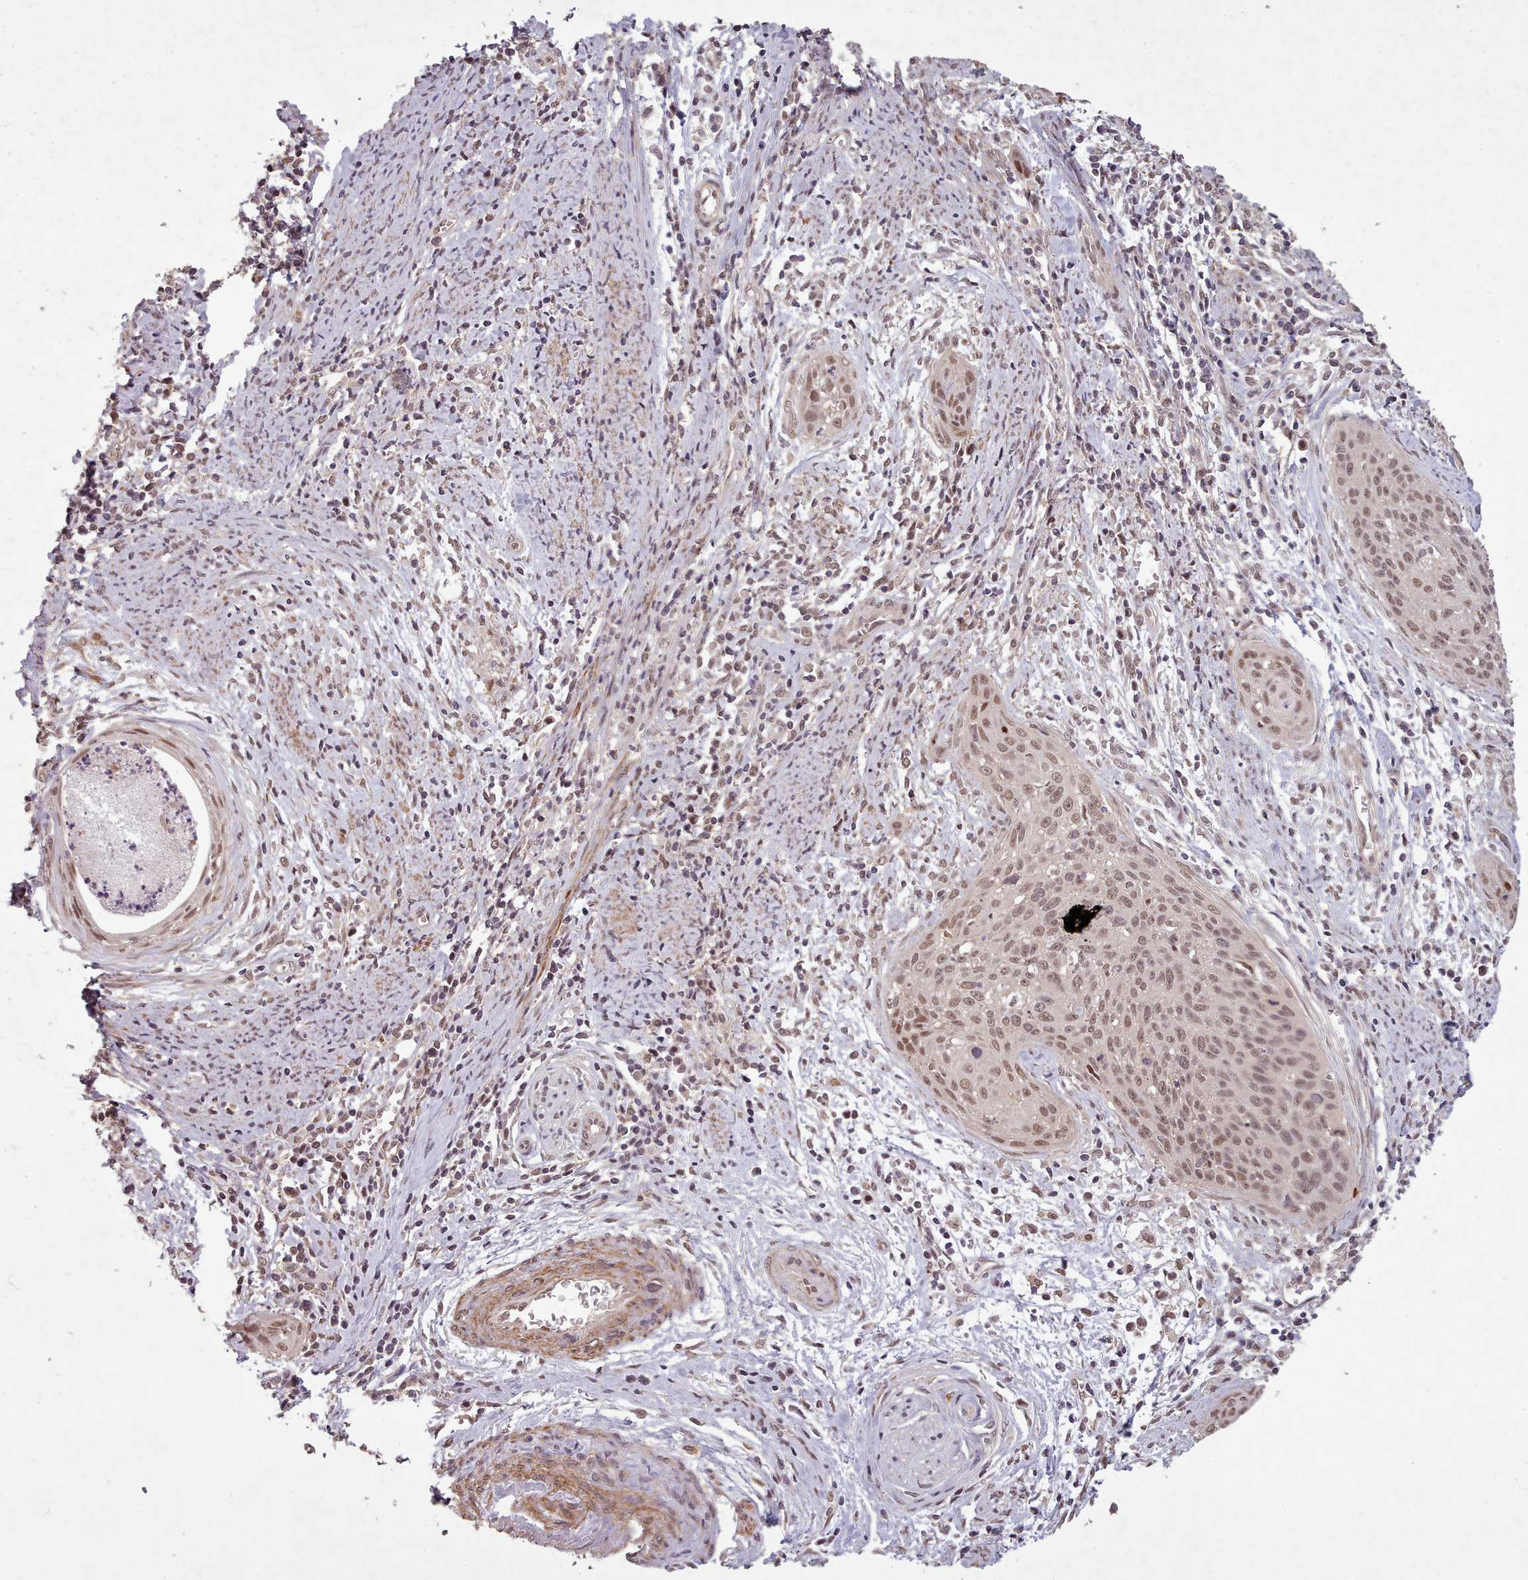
{"staining": {"intensity": "moderate", "quantity": ">75%", "location": "nuclear"}, "tissue": "cervical cancer", "cell_type": "Tumor cells", "image_type": "cancer", "snomed": [{"axis": "morphology", "description": "Squamous cell carcinoma, NOS"}, {"axis": "topography", "description": "Cervix"}], "caption": "Tumor cells reveal medium levels of moderate nuclear positivity in approximately >75% of cells in cervical cancer.", "gene": "CDC6", "patient": {"sex": "female", "age": 55}}